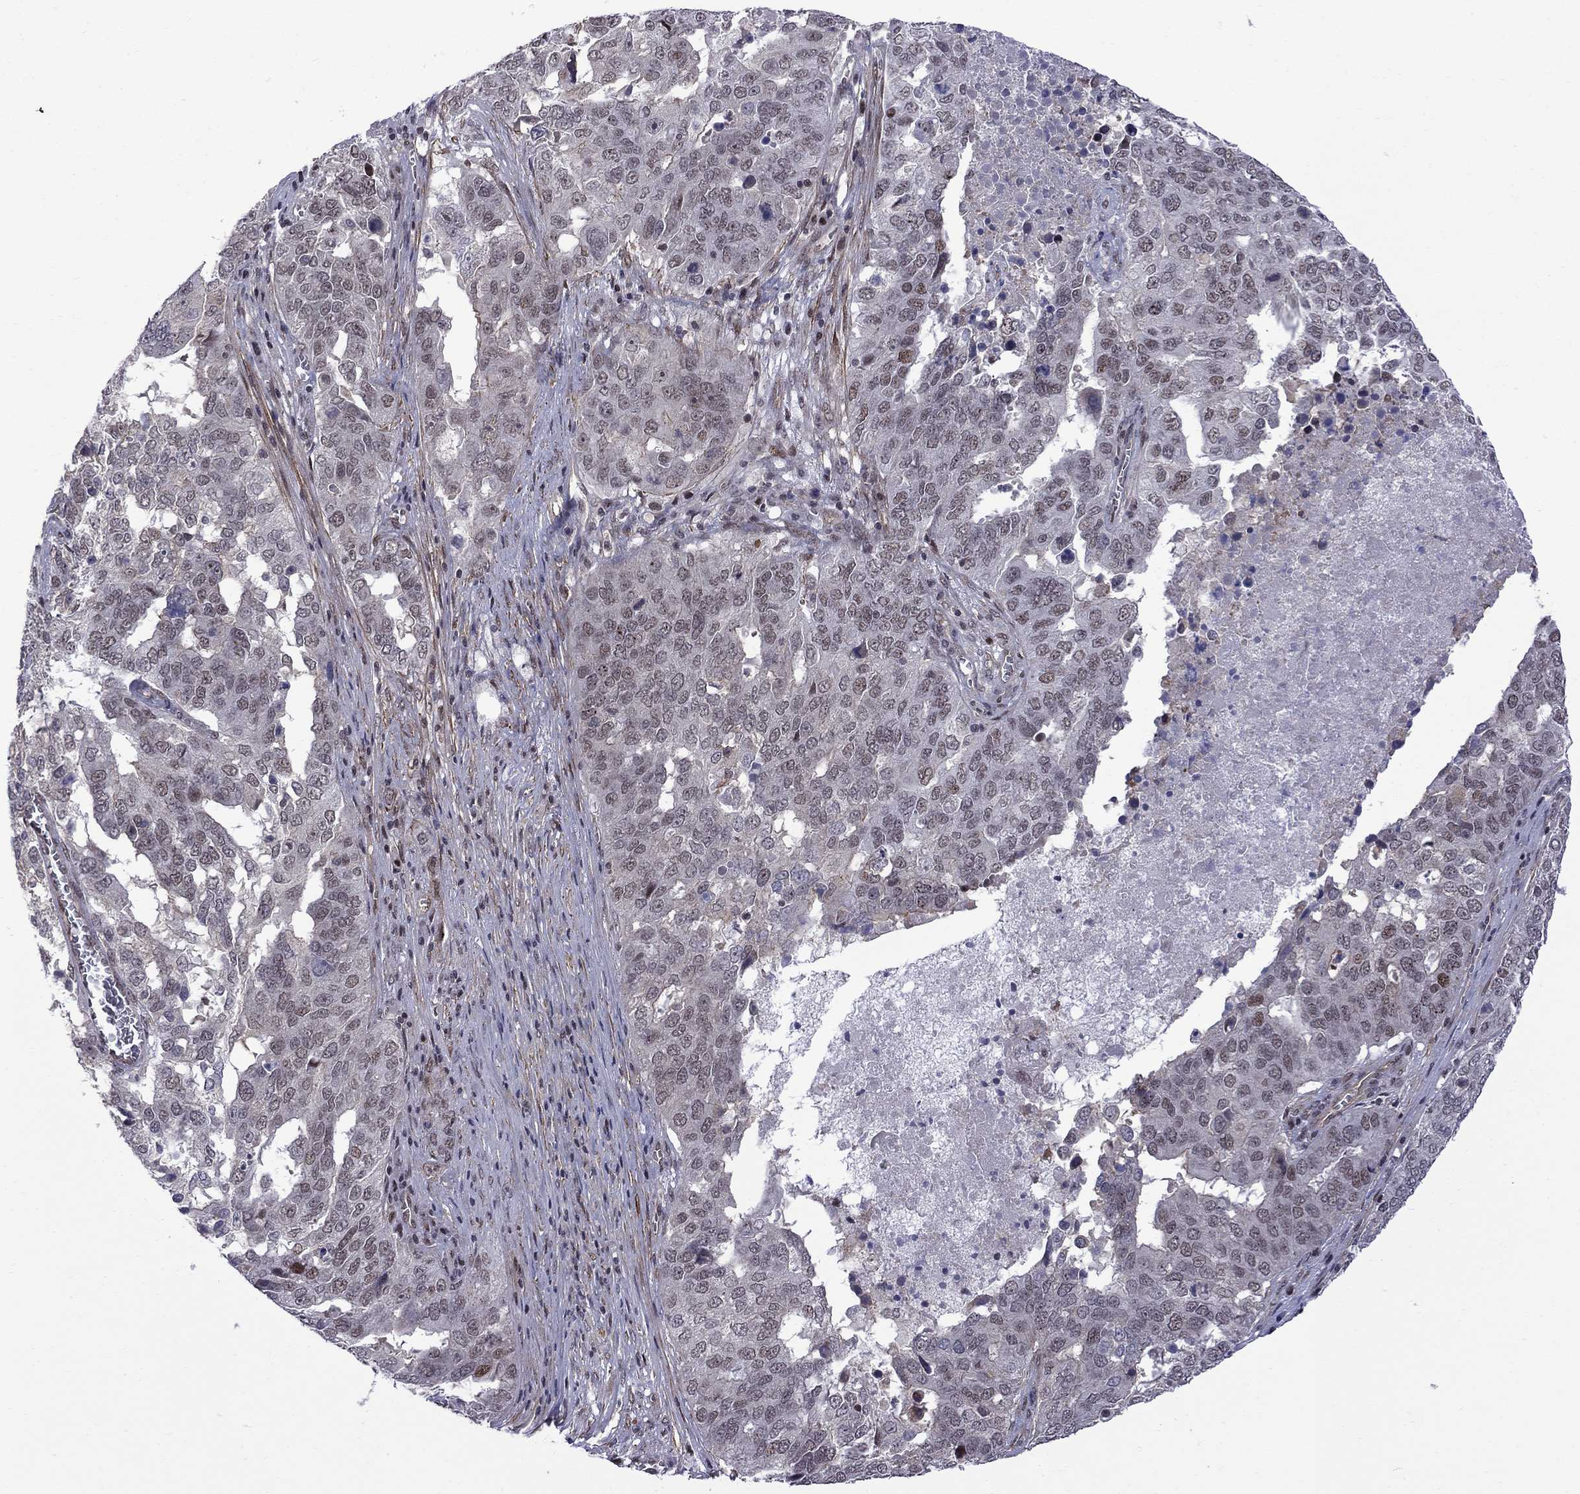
{"staining": {"intensity": "moderate", "quantity": "<25%", "location": "nuclear"}, "tissue": "ovarian cancer", "cell_type": "Tumor cells", "image_type": "cancer", "snomed": [{"axis": "morphology", "description": "Carcinoma, endometroid"}, {"axis": "topography", "description": "Soft tissue"}, {"axis": "topography", "description": "Ovary"}], "caption": "Immunohistochemistry histopathology image of neoplastic tissue: ovarian cancer (endometroid carcinoma) stained using IHC shows low levels of moderate protein expression localized specifically in the nuclear of tumor cells, appearing as a nuclear brown color.", "gene": "BRF1", "patient": {"sex": "female", "age": 52}}